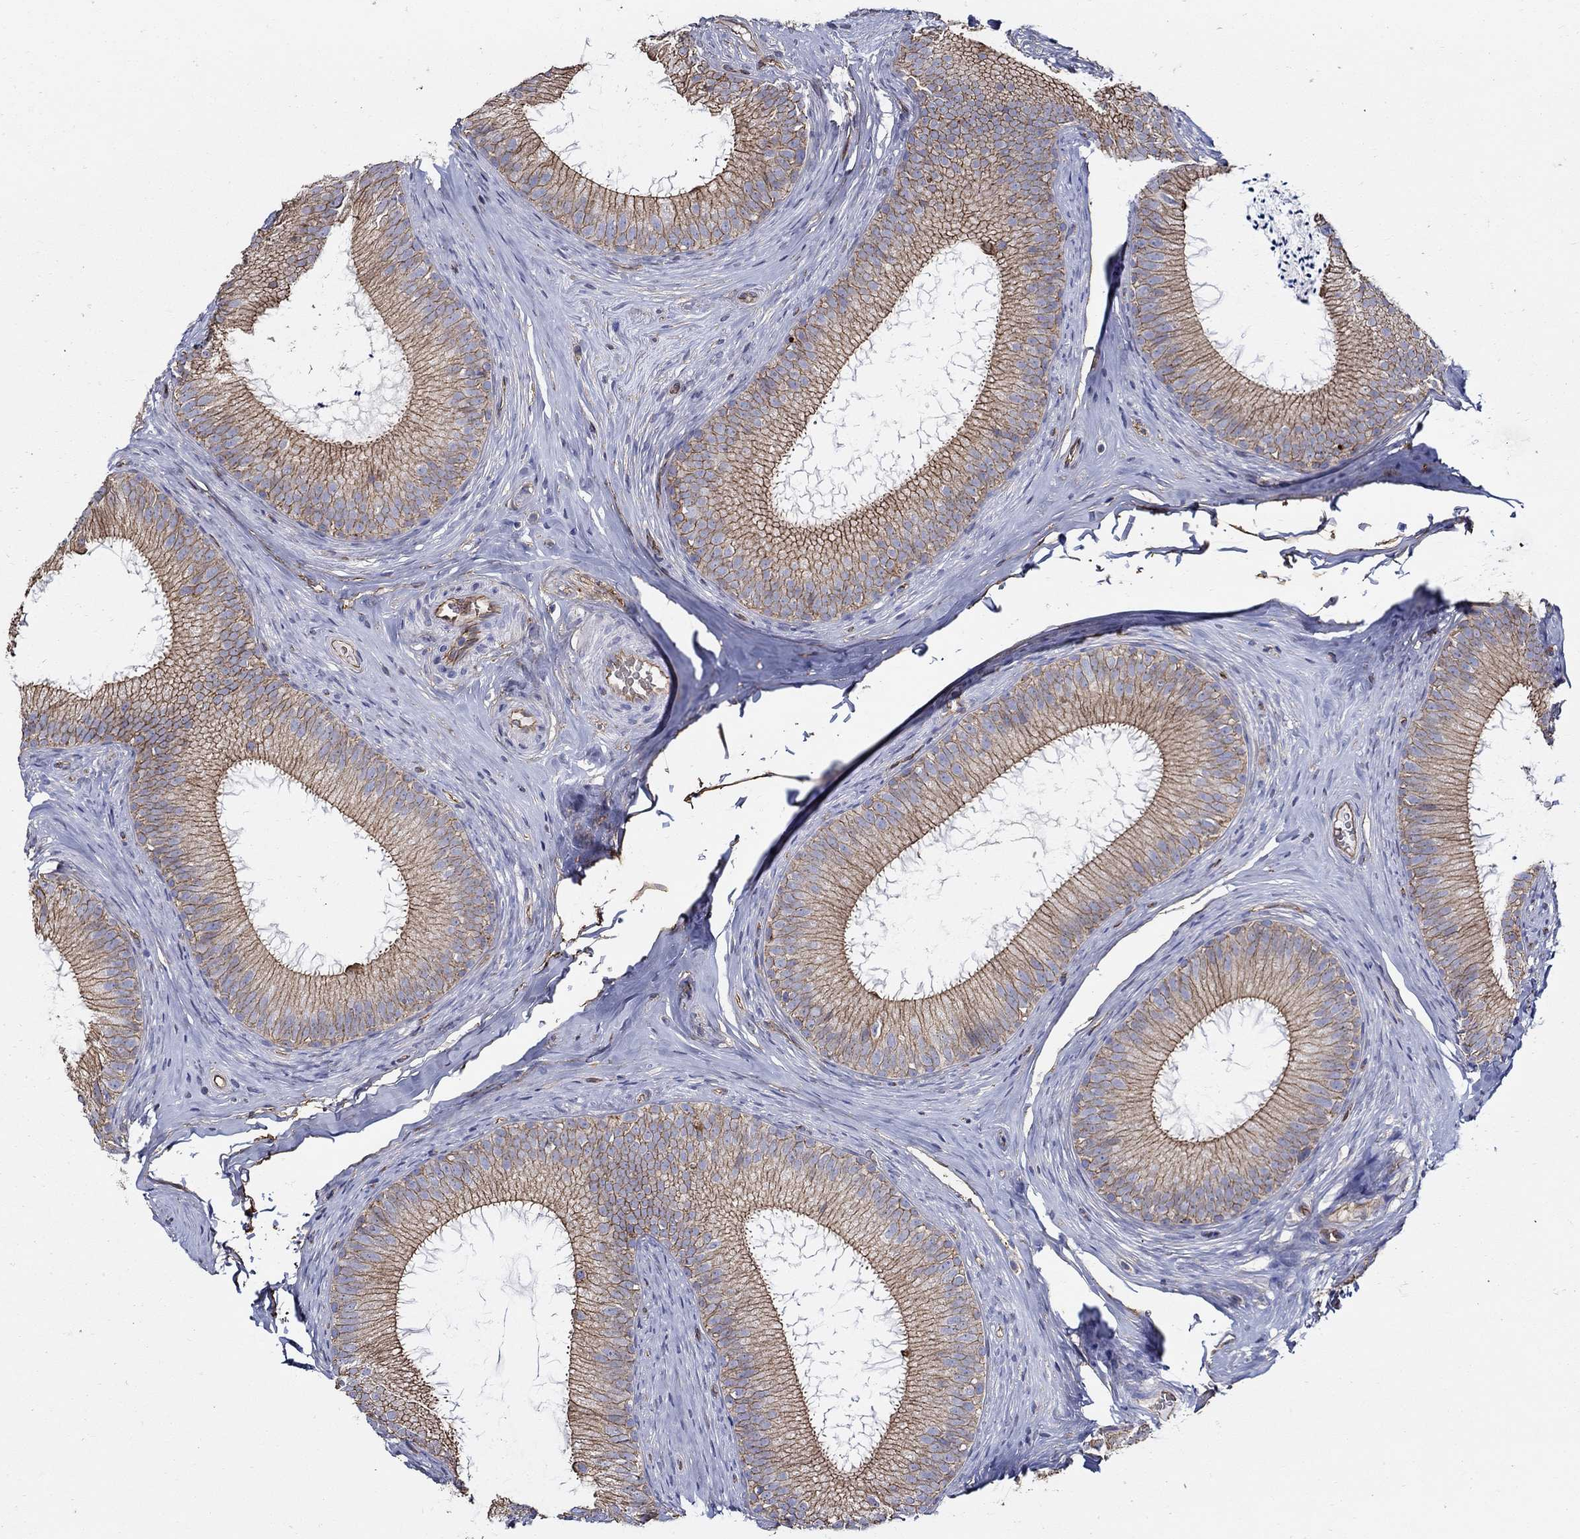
{"staining": {"intensity": "strong", "quantity": ">75%", "location": "cytoplasmic/membranous"}, "tissue": "epididymis", "cell_type": "Glandular cells", "image_type": "normal", "snomed": [{"axis": "morphology", "description": "Normal tissue, NOS"}, {"axis": "morphology", "description": "Carcinoma, Embryonal, NOS"}, {"axis": "topography", "description": "Testis"}, {"axis": "topography", "description": "Epididymis"}], "caption": "IHC of unremarkable epididymis displays high levels of strong cytoplasmic/membranous expression in approximately >75% of glandular cells. The protein is stained brown, and the nuclei are stained in blue (DAB (3,3'-diaminobenzidine) IHC with brightfield microscopy, high magnification).", "gene": "APBB3", "patient": {"sex": "male", "age": 24}}